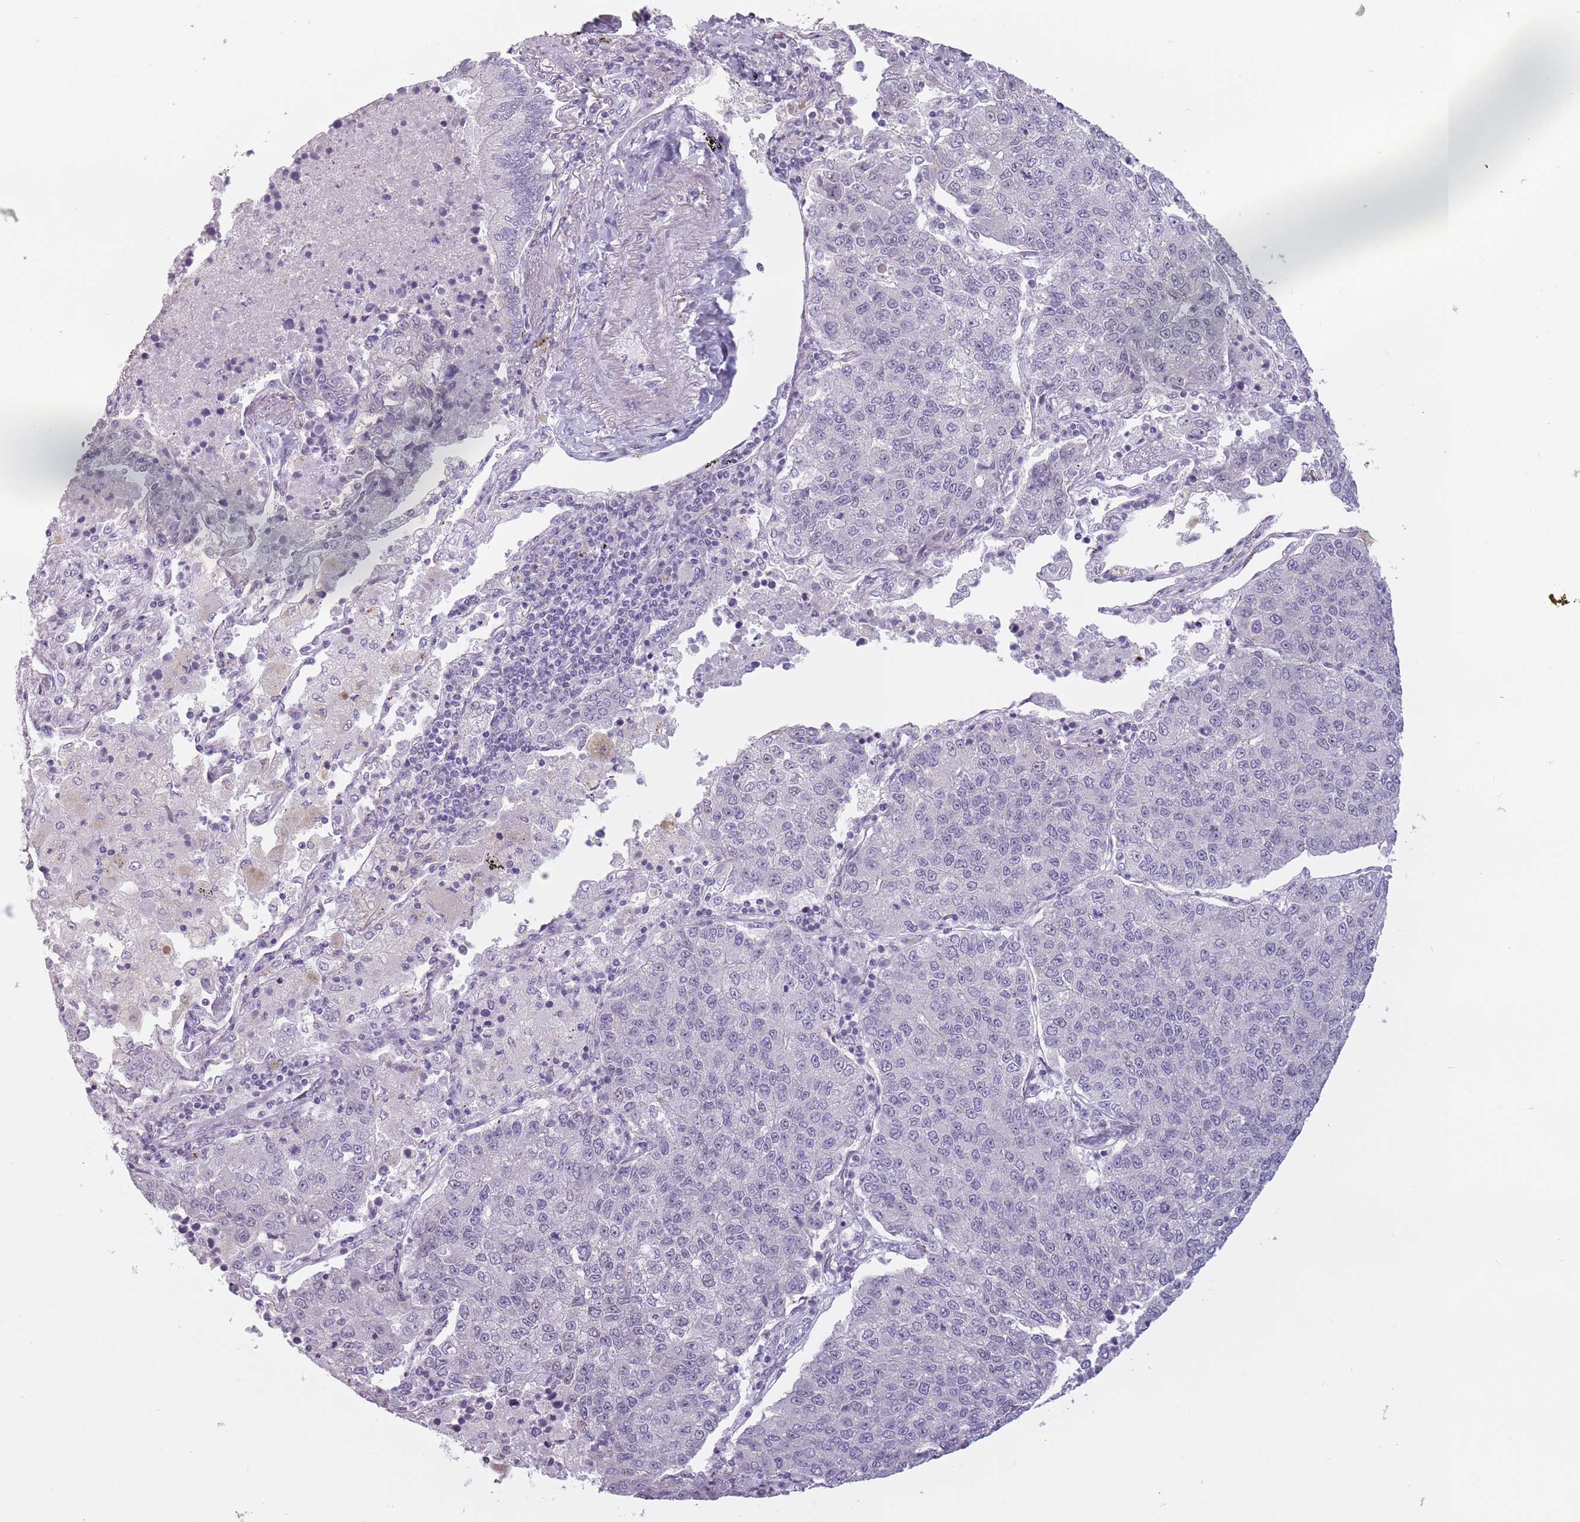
{"staining": {"intensity": "negative", "quantity": "none", "location": "none"}, "tissue": "lung cancer", "cell_type": "Tumor cells", "image_type": "cancer", "snomed": [{"axis": "morphology", "description": "Squamous cell carcinoma, NOS"}, {"axis": "topography", "description": "Lung"}], "caption": "This micrograph is of lung cancer (squamous cell carcinoma) stained with IHC to label a protein in brown with the nuclei are counter-stained blue. There is no expression in tumor cells. (DAB (3,3'-diaminobenzidine) IHC with hematoxylin counter stain).", "gene": "PTCHD1", "patient": {"sex": "female", "age": 70}}